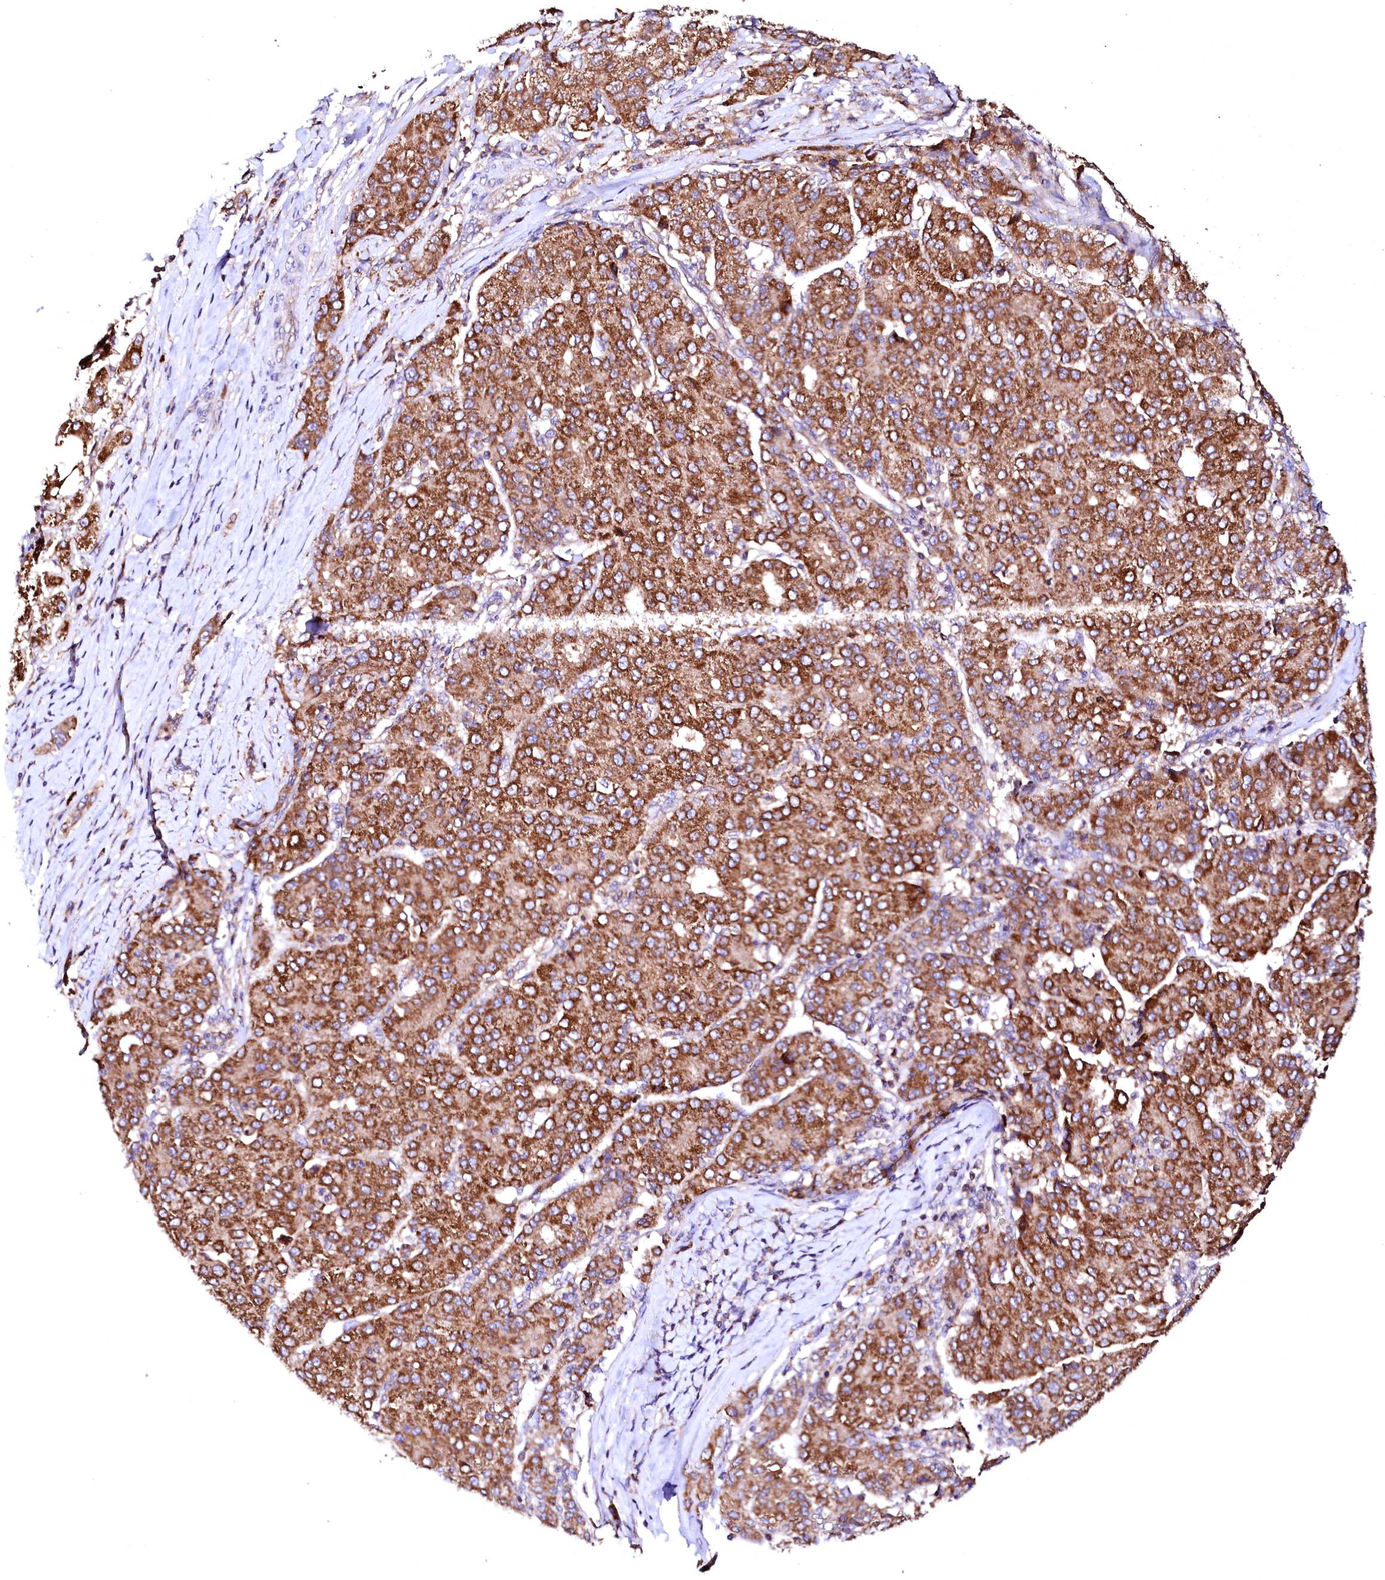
{"staining": {"intensity": "strong", "quantity": ">75%", "location": "cytoplasmic/membranous"}, "tissue": "liver cancer", "cell_type": "Tumor cells", "image_type": "cancer", "snomed": [{"axis": "morphology", "description": "Carcinoma, Hepatocellular, NOS"}, {"axis": "topography", "description": "Liver"}], "caption": "Human liver hepatocellular carcinoma stained for a protein (brown) exhibits strong cytoplasmic/membranous positive staining in about >75% of tumor cells.", "gene": "ST3GAL1", "patient": {"sex": "male", "age": 65}}